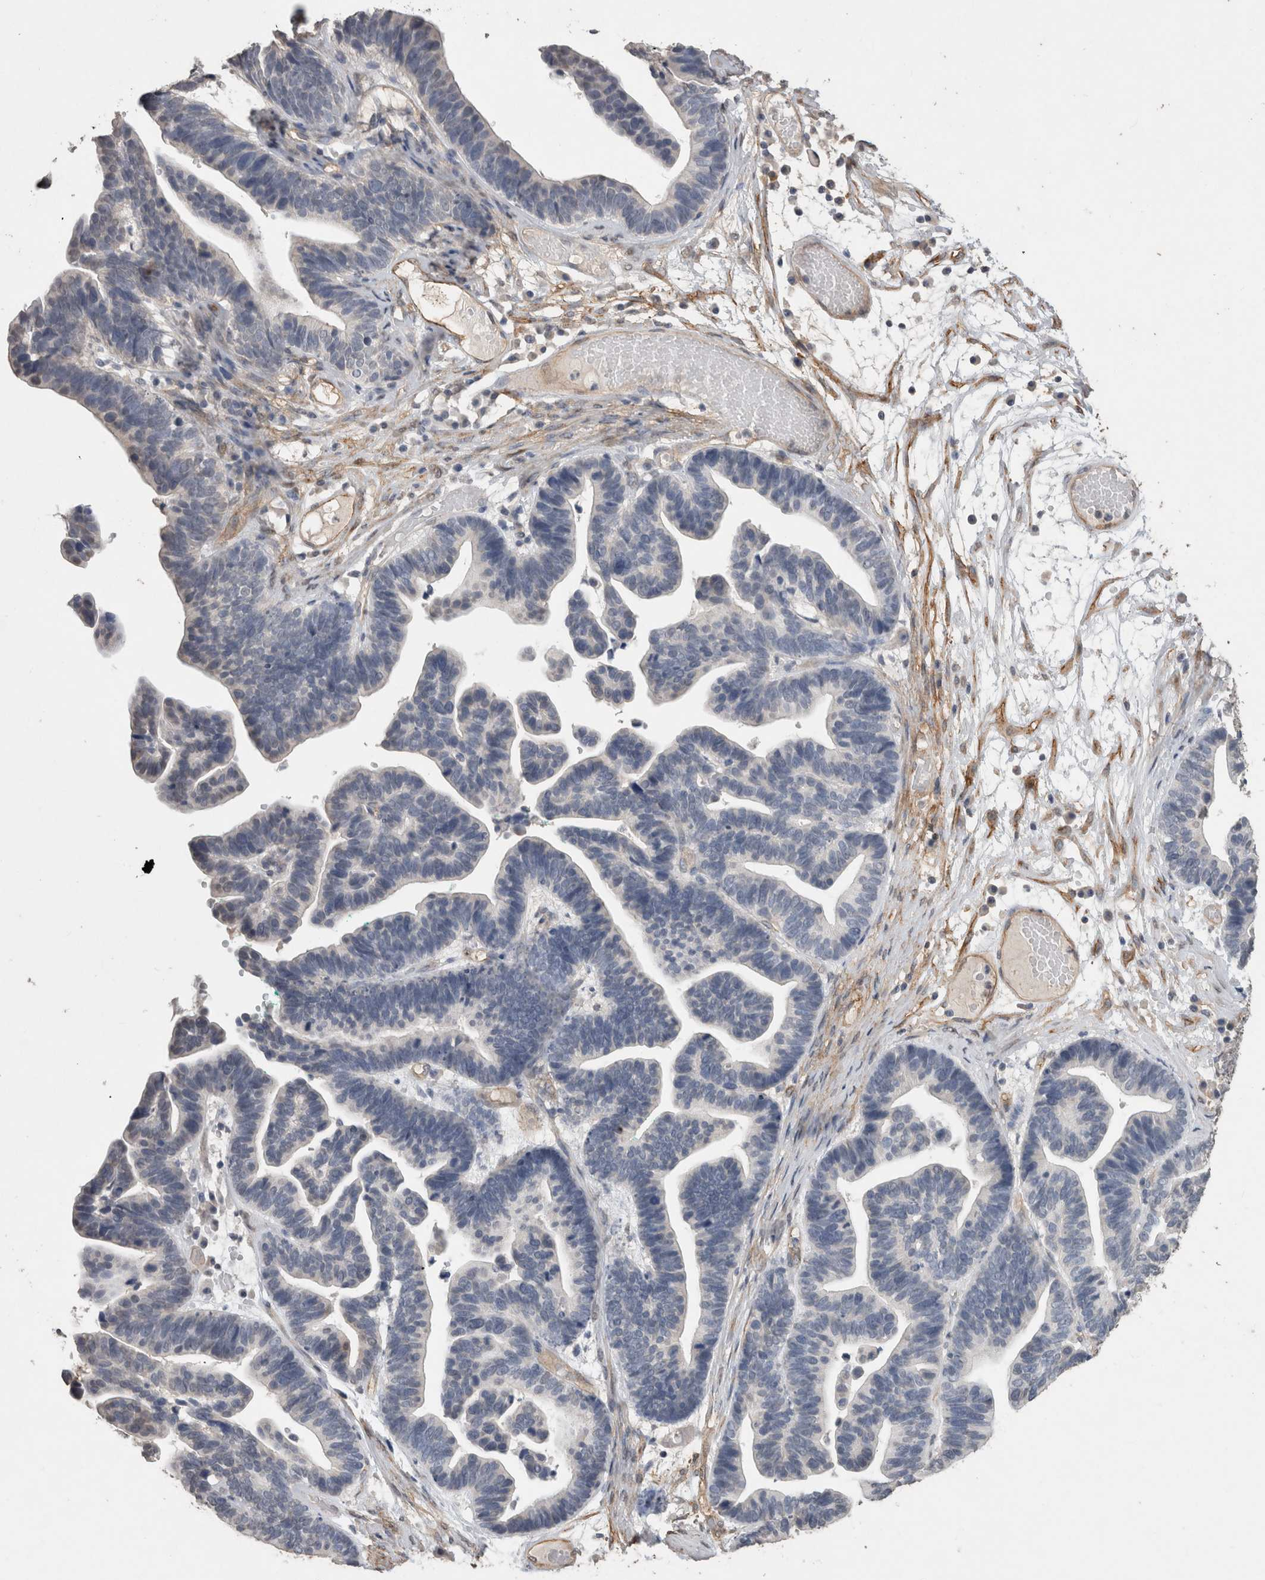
{"staining": {"intensity": "negative", "quantity": "none", "location": "none"}, "tissue": "ovarian cancer", "cell_type": "Tumor cells", "image_type": "cancer", "snomed": [{"axis": "morphology", "description": "Cystadenocarcinoma, serous, NOS"}, {"axis": "topography", "description": "Ovary"}], "caption": "DAB (3,3'-diaminobenzidine) immunohistochemical staining of serous cystadenocarcinoma (ovarian) exhibits no significant staining in tumor cells.", "gene": "RECK", "patient": {"sex": "female", "age": 56}}